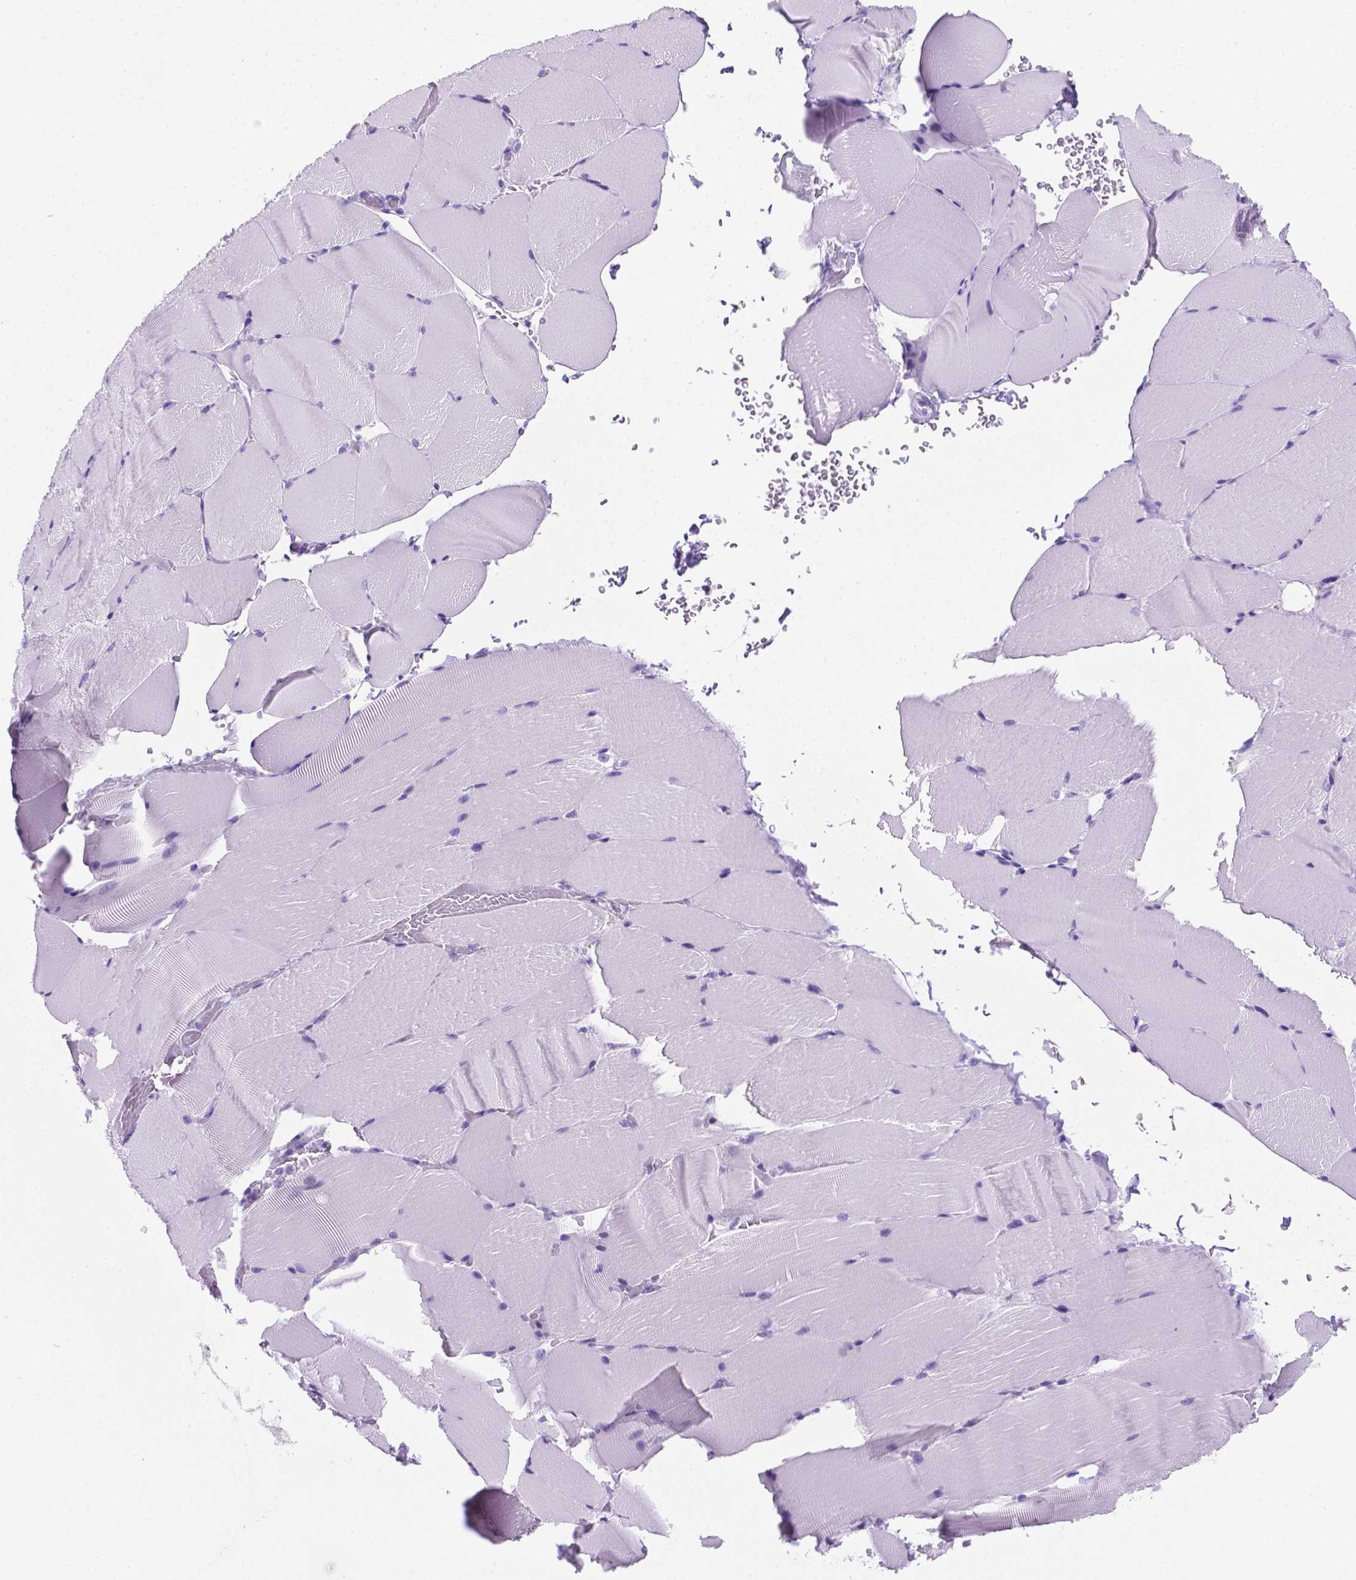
{"staining": {"intensity": "negative", "quantity": "none", "location": "none"}, "tissue": "skeletal muscle", "cell_type": "Myocytes", "image_type": "normal", "snomed": [{"axis": "morphology", "description": "Normal tissue, NOS"}, {"axis": "topography", "description": "Skeletal muscle"}], "caption": "This is an IHC photomicrograph of unremarkable human skeletal muscle. There is no positivity in myocytes.", "gene": "C17orf107", "patient": {"sex": "female", "age": 37}}